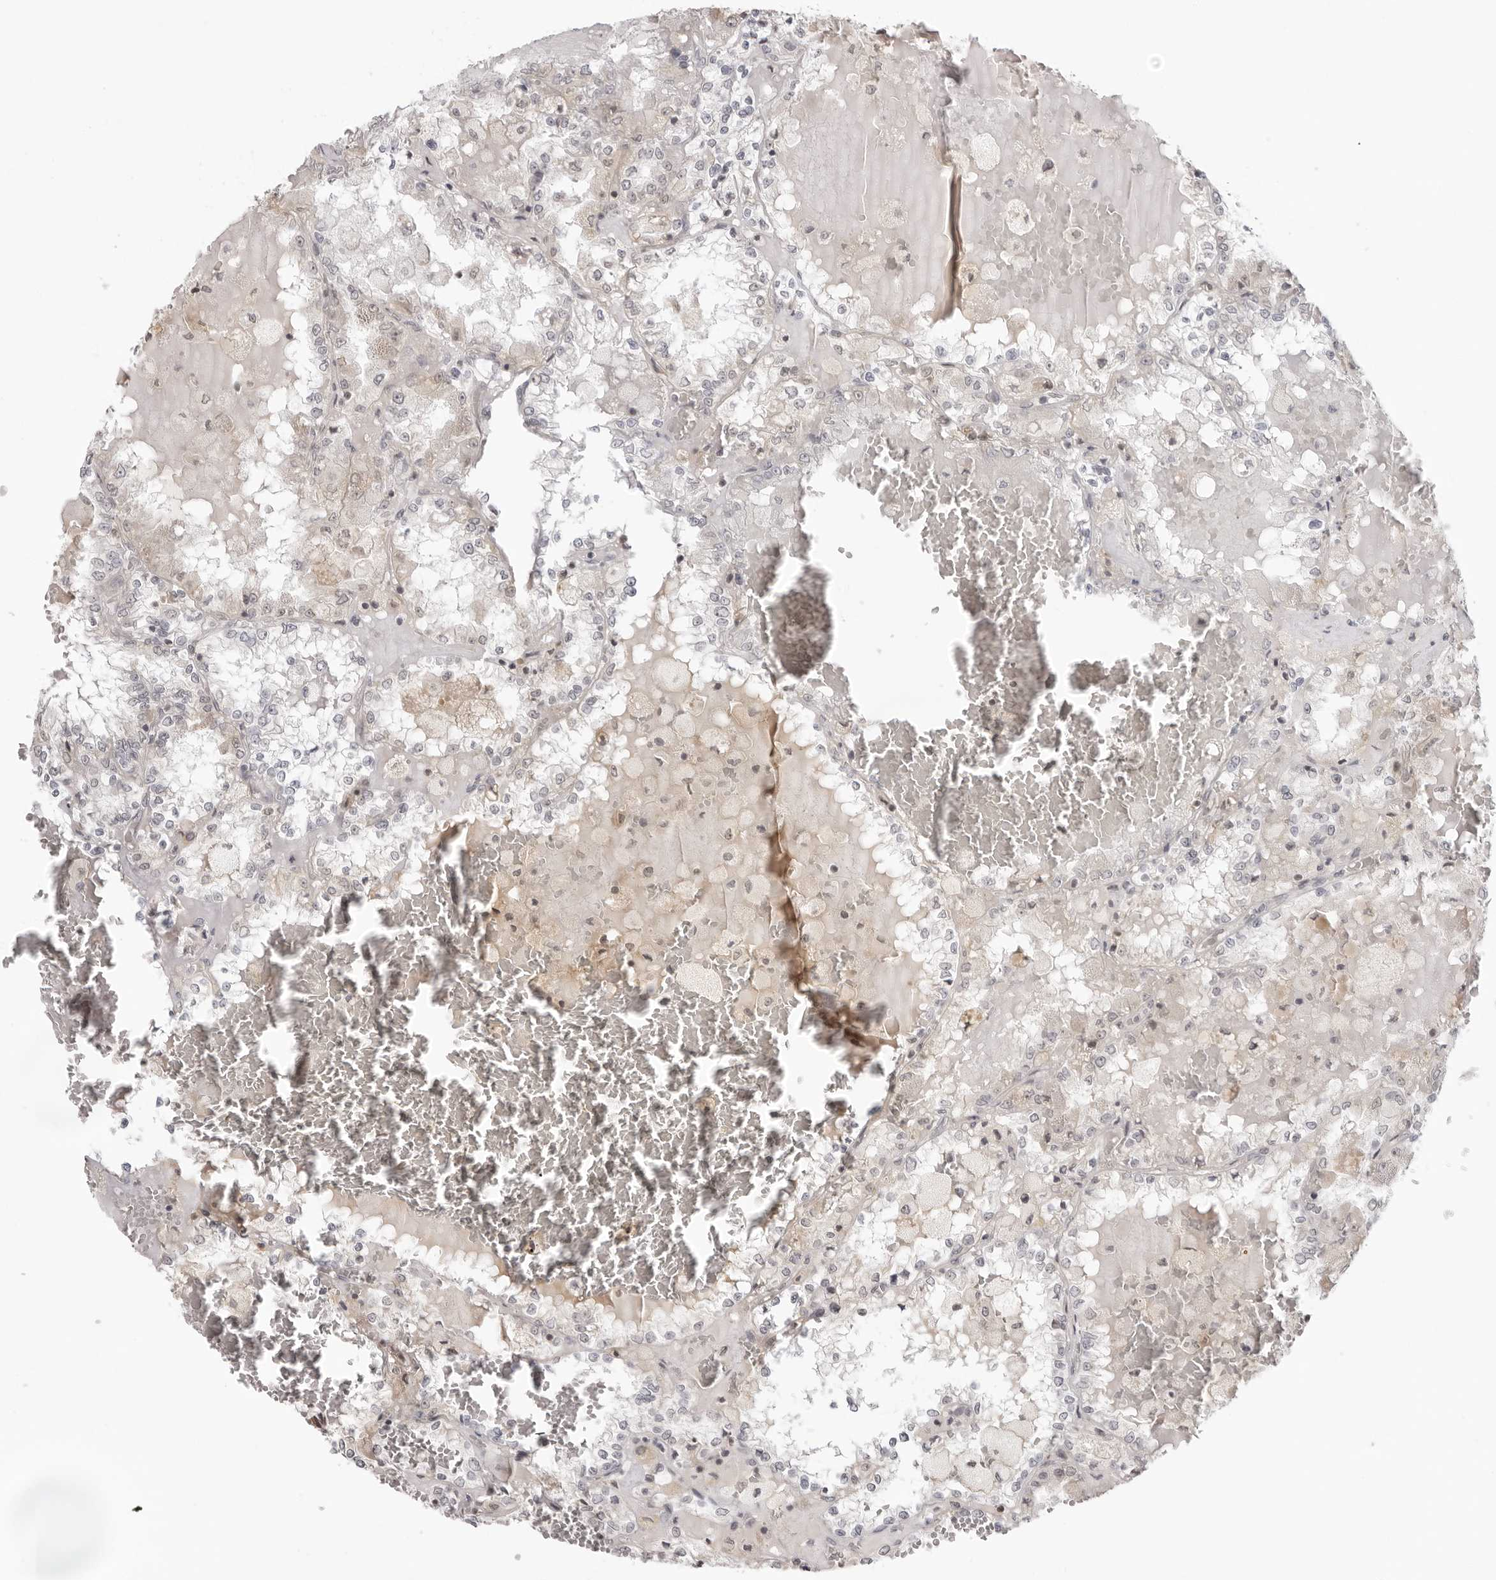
{"staining": {"intensity": "negative", "quantity": "none", "location": "none"}, "tissue": "renal cancer", "cell_type": "Tumor cells", "image_type": "cancer", "snomed": [{"axis": "morphology", "description": "Adenocarcinoma, NOS"}, {"axis": "topography", "description": "Kidney"}], "caption": "Immunohistochemistry histopathology image of human renal cancer stained for a protein (brown), which displays no expression in tumor cells.", "gene": "ACP6", "patient": {"sex": "female", "age": 56}}